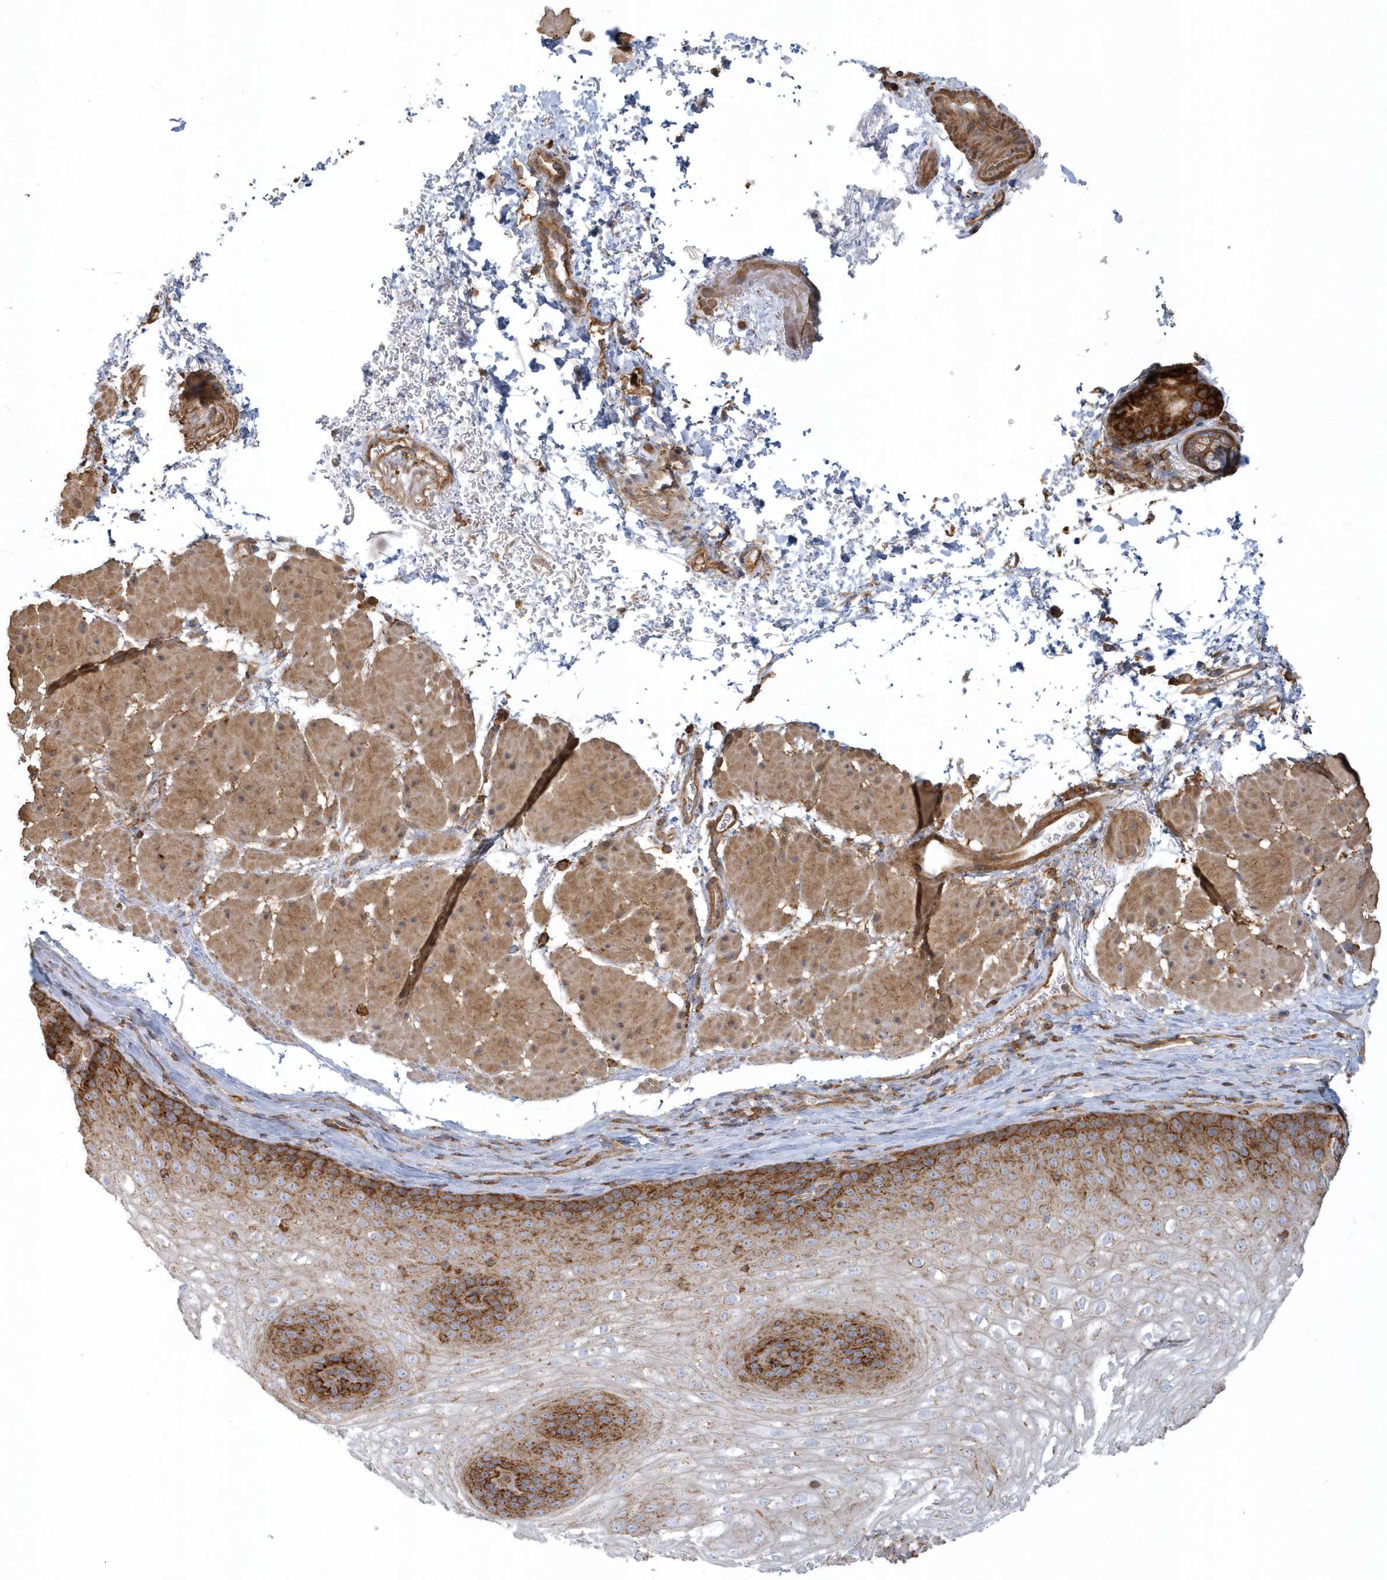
{"staining": {"intensity": "moderate", "quantity": "25%-75%", "location": "cytoplasmic/membranous"}, "tissue": "esophagus", "cell_type": "Squamous epithelial cells", "image_type": "normal", "snomed": [{"axis": "morphology", "description": "Normal tissue, NOS"}, {"axis": "topography", "description": "Esophagus"}], "caption": "Immunohistochemistry photomicrograph of normal esophagus: esophagus stained using immunohistochemistry (IHC) exhibits medium levels of moderate protein expression localized specifically in the cytoplasmic/membranous of squamous epithelial cells, appearing as a cytoplasmic/membranous brown color.", "gene": "TRAIP", "patient": {"sex": "female", "age": 66}}